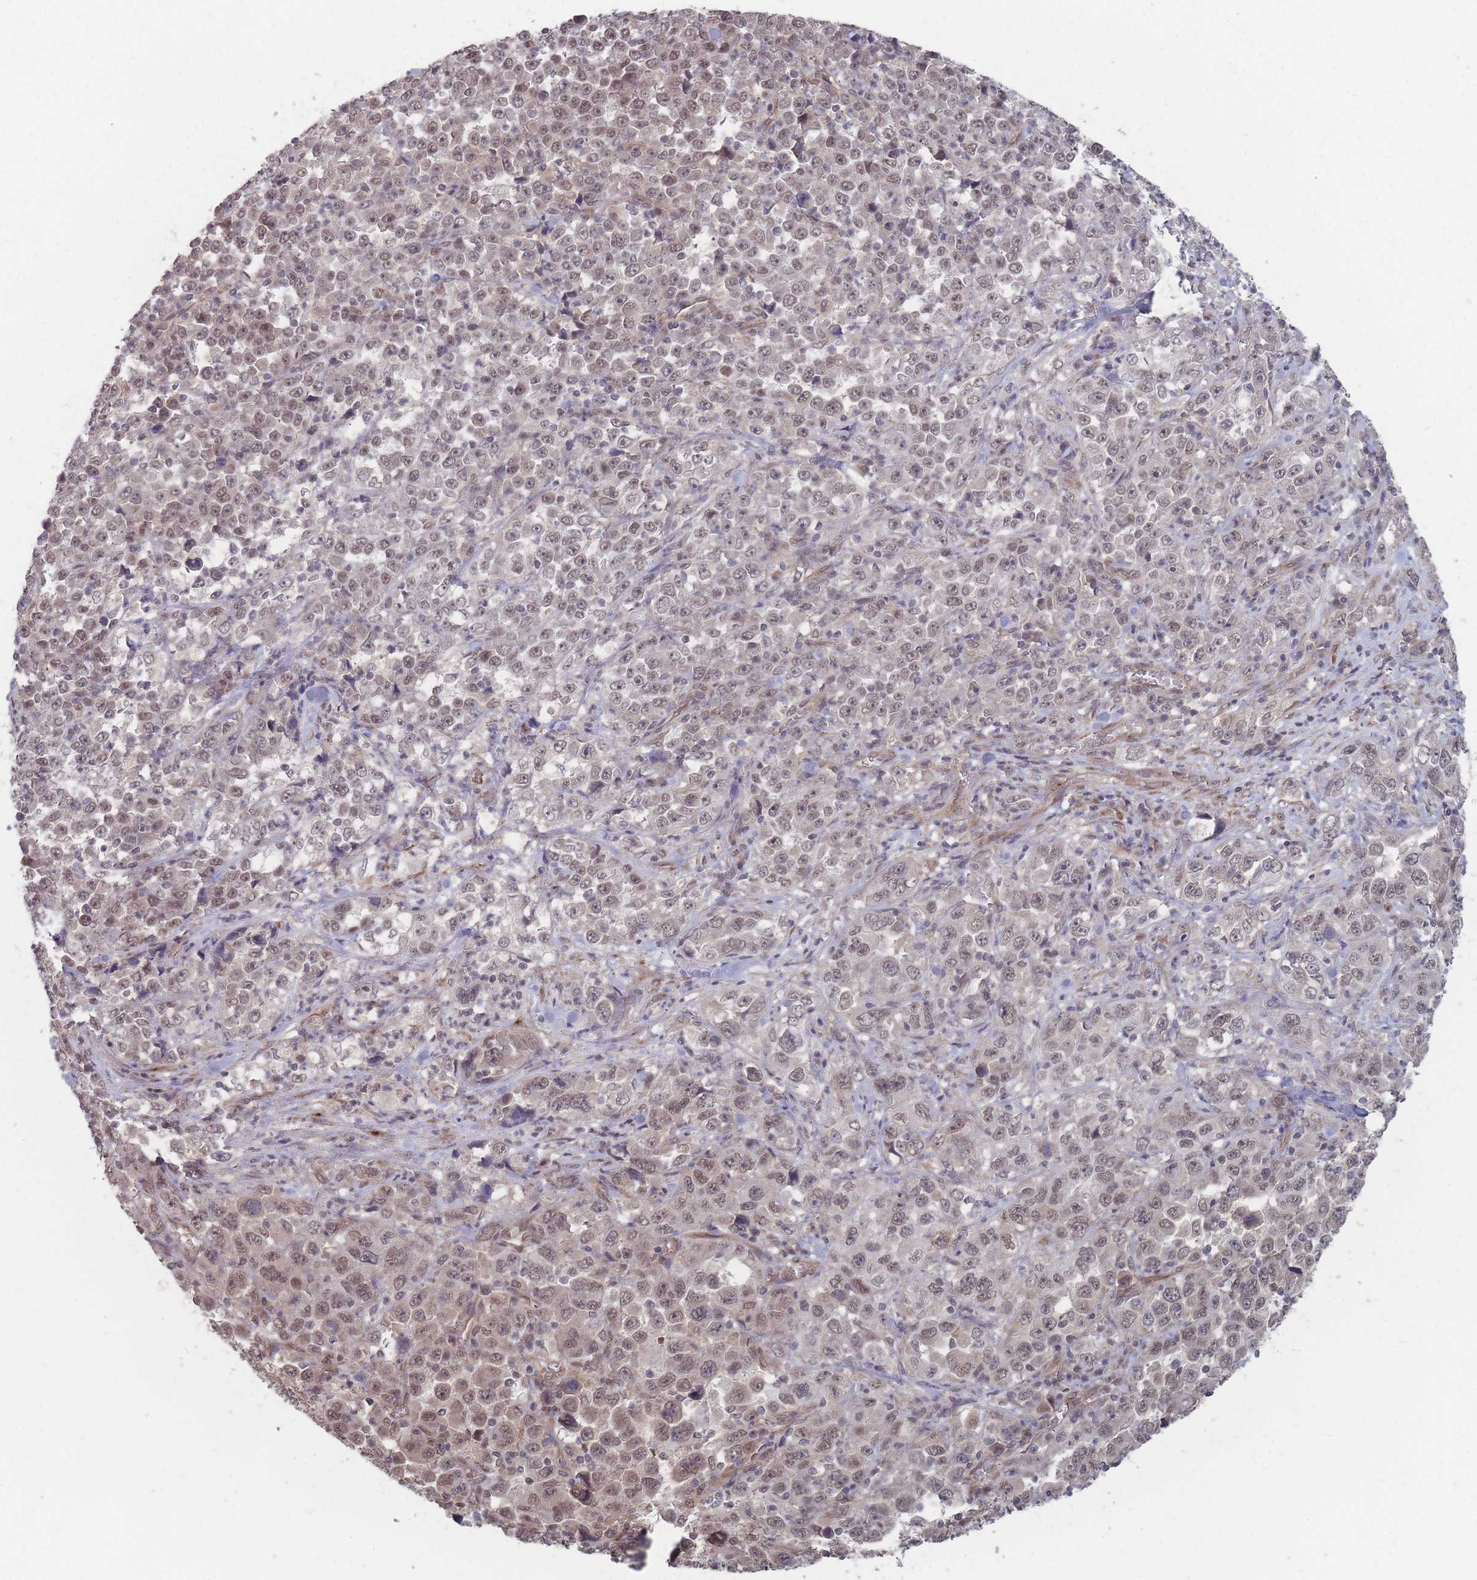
{"staining": {"intensity": "weak", "quantity": "25%-75%", "location": "nuclear"}, "tissue": "stomach cancer", "cell_type": "Tumor cells", "image_type": "cancer", "snomed": [{"axis": "morphology", "description": "Normal tissue, NOS"}, {"axis": "morphology", "description": "Adenocarcinoma, NOS"}, {"axis": "topography", "description": "Stomach, upper"}, {"axis": "topography", "description": "Stomach"}], "caption": "Human stomach adenocarcinoma stained with a brown dye shows weak nuclear positive expression in approximately 25%-75% of tumor cells.", "gene": "CNTRL", "patient": {"sex": "male", "age": 59}}